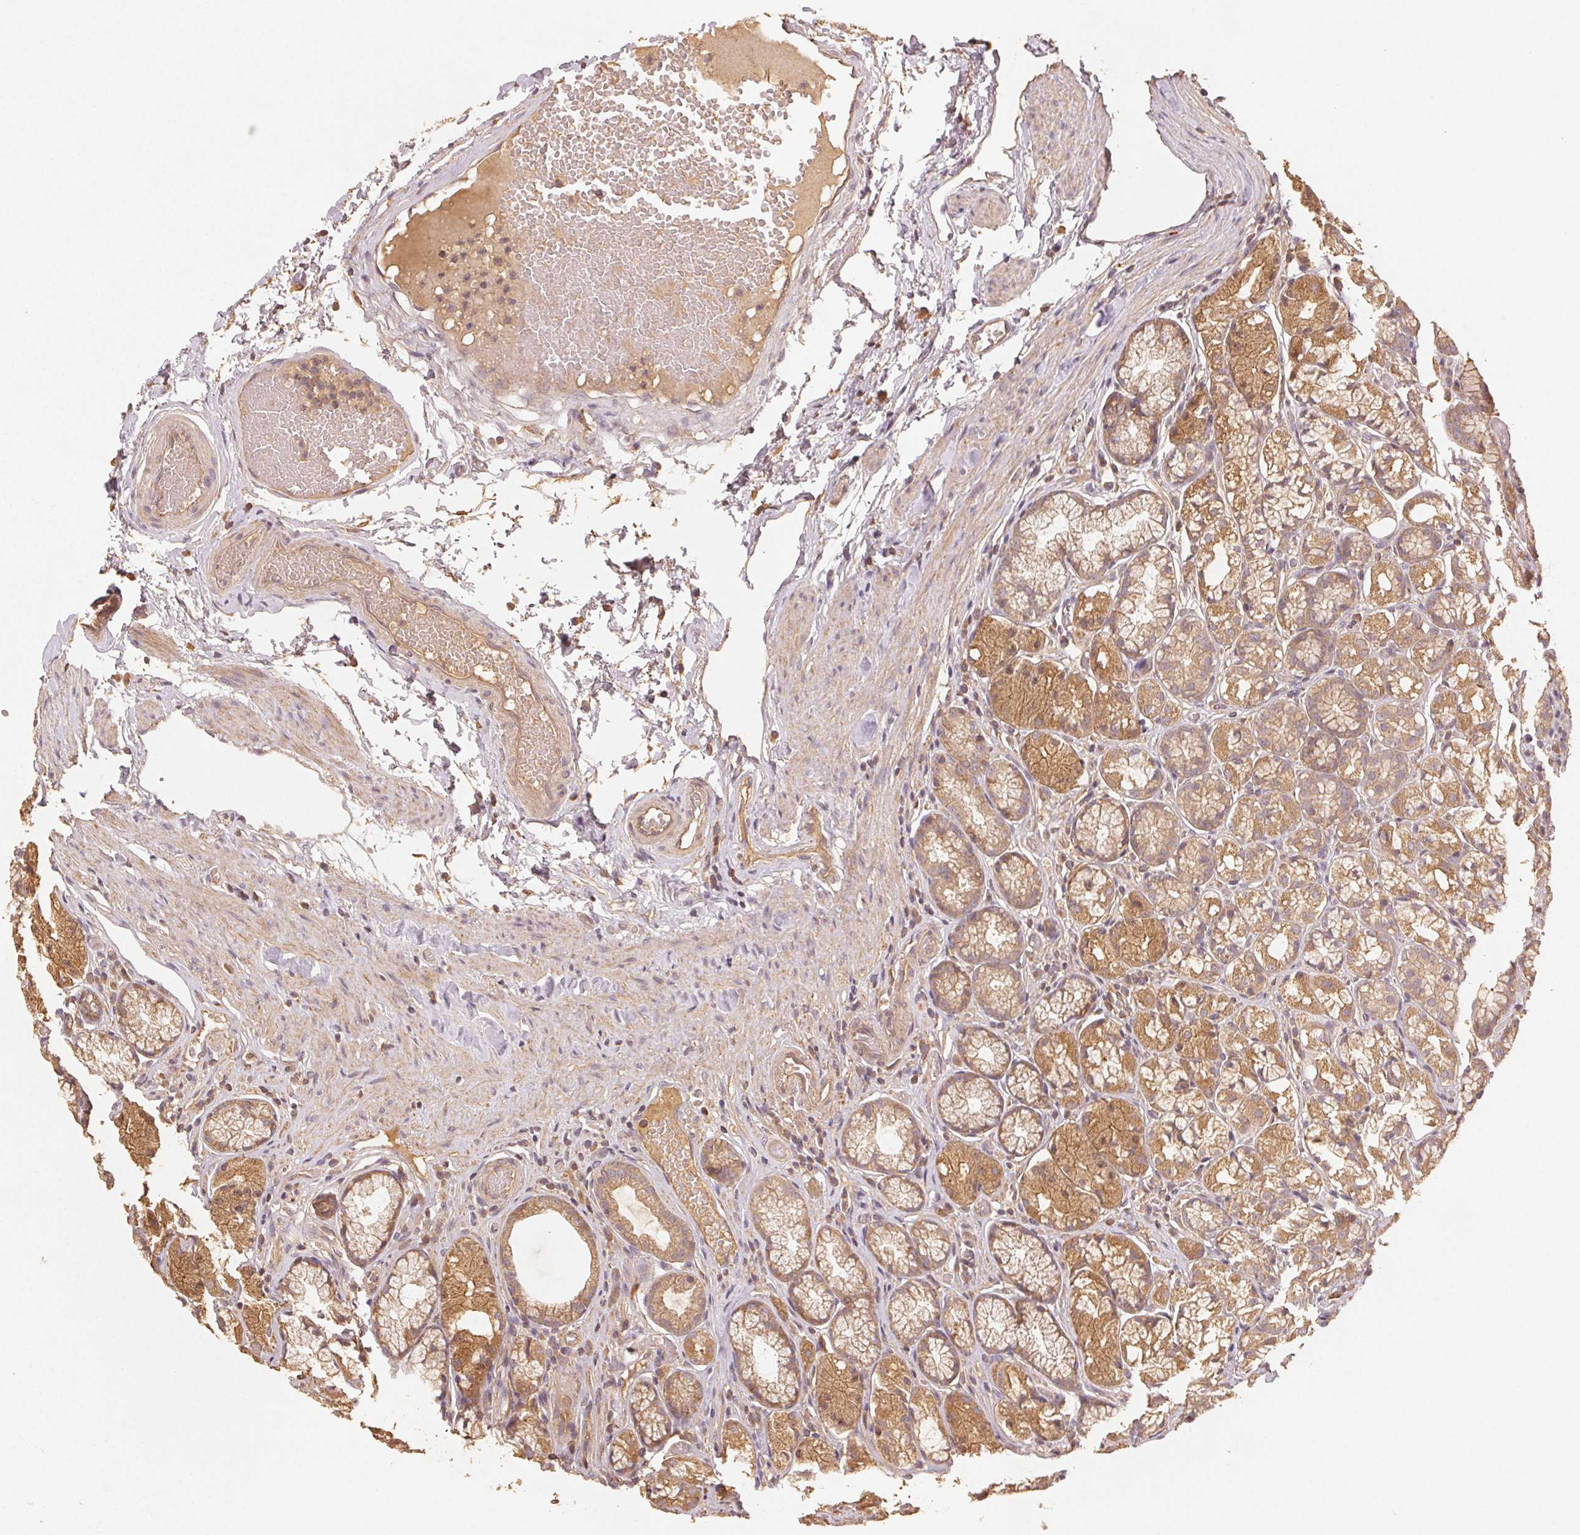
{"staining": {"intensity": "moderate", "quantity": ">75%", "location": "cytoplasmic/membranous"}, "tissue": "stomach", "cell_type": "Glandular cells", "image_type": "normal", "snomed": [{"axis": "morphology", "description": "Normal tissue, NOS"}, {"axis": "topography", "description": "Stomach"}], "caption": "Protein positivity by immunohistochemistry (IHC) exhibits moderate cytoplasmic/membranous staining in about >75% of glandular cells in benign stomach.", "gene": "RALA", "patient": {"sex": "male", "age": 70}}